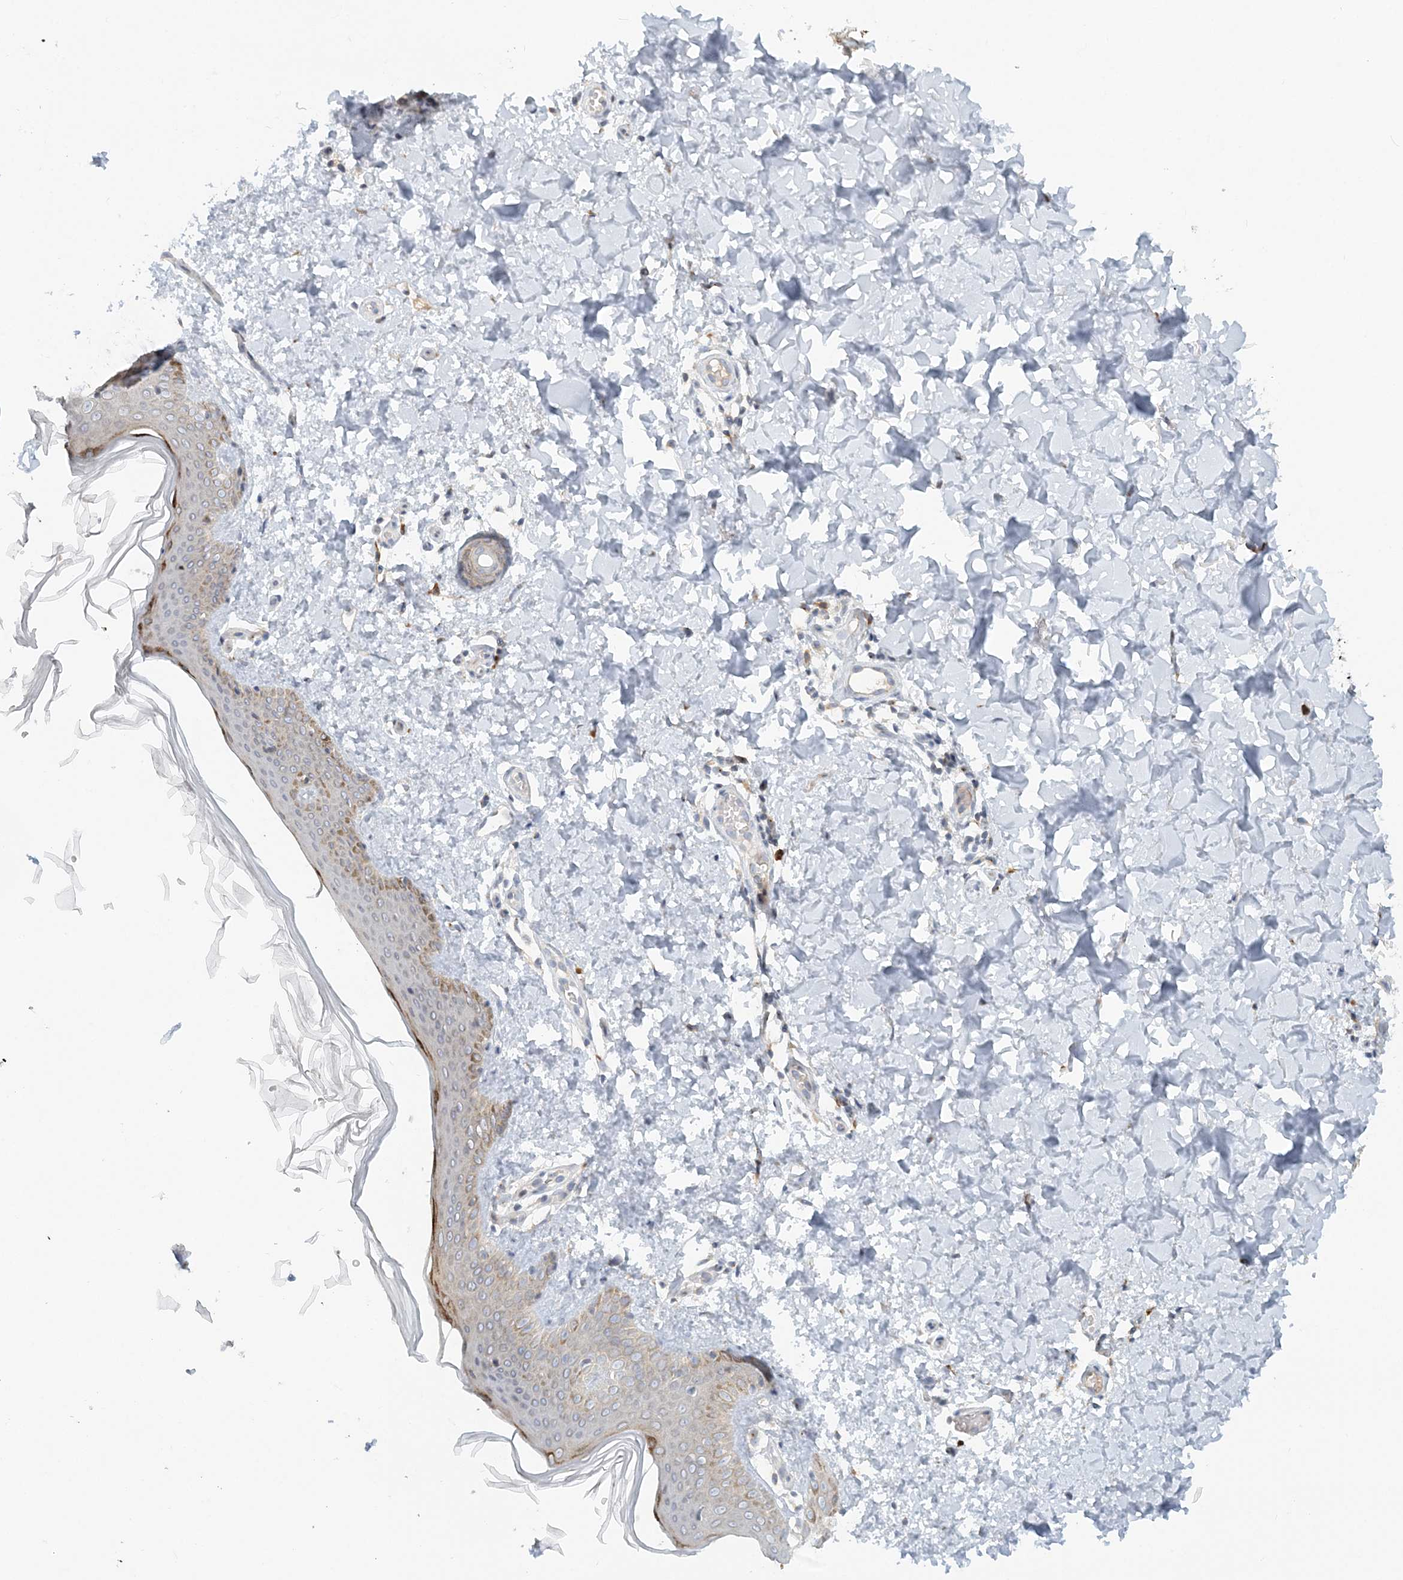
{"staining": {"intensity": "weak", "quantity": ">75%", "location": "none"}, "tissue": "skin", "cell_type": "Fibroblasts", "image_type": "normal", "snomed": [{"axis": "morphology", "description": "Normal tissue, NOS"}, {"axis": "topography", "description": "Skin"}], "caption": "Protein staining reveals weak None expression in approximately >75% of fibroblasts in benign skin. Nuclei are stained in blue.", "gene": "NAA11", "patient": {"sex": "male", "age": 36}}